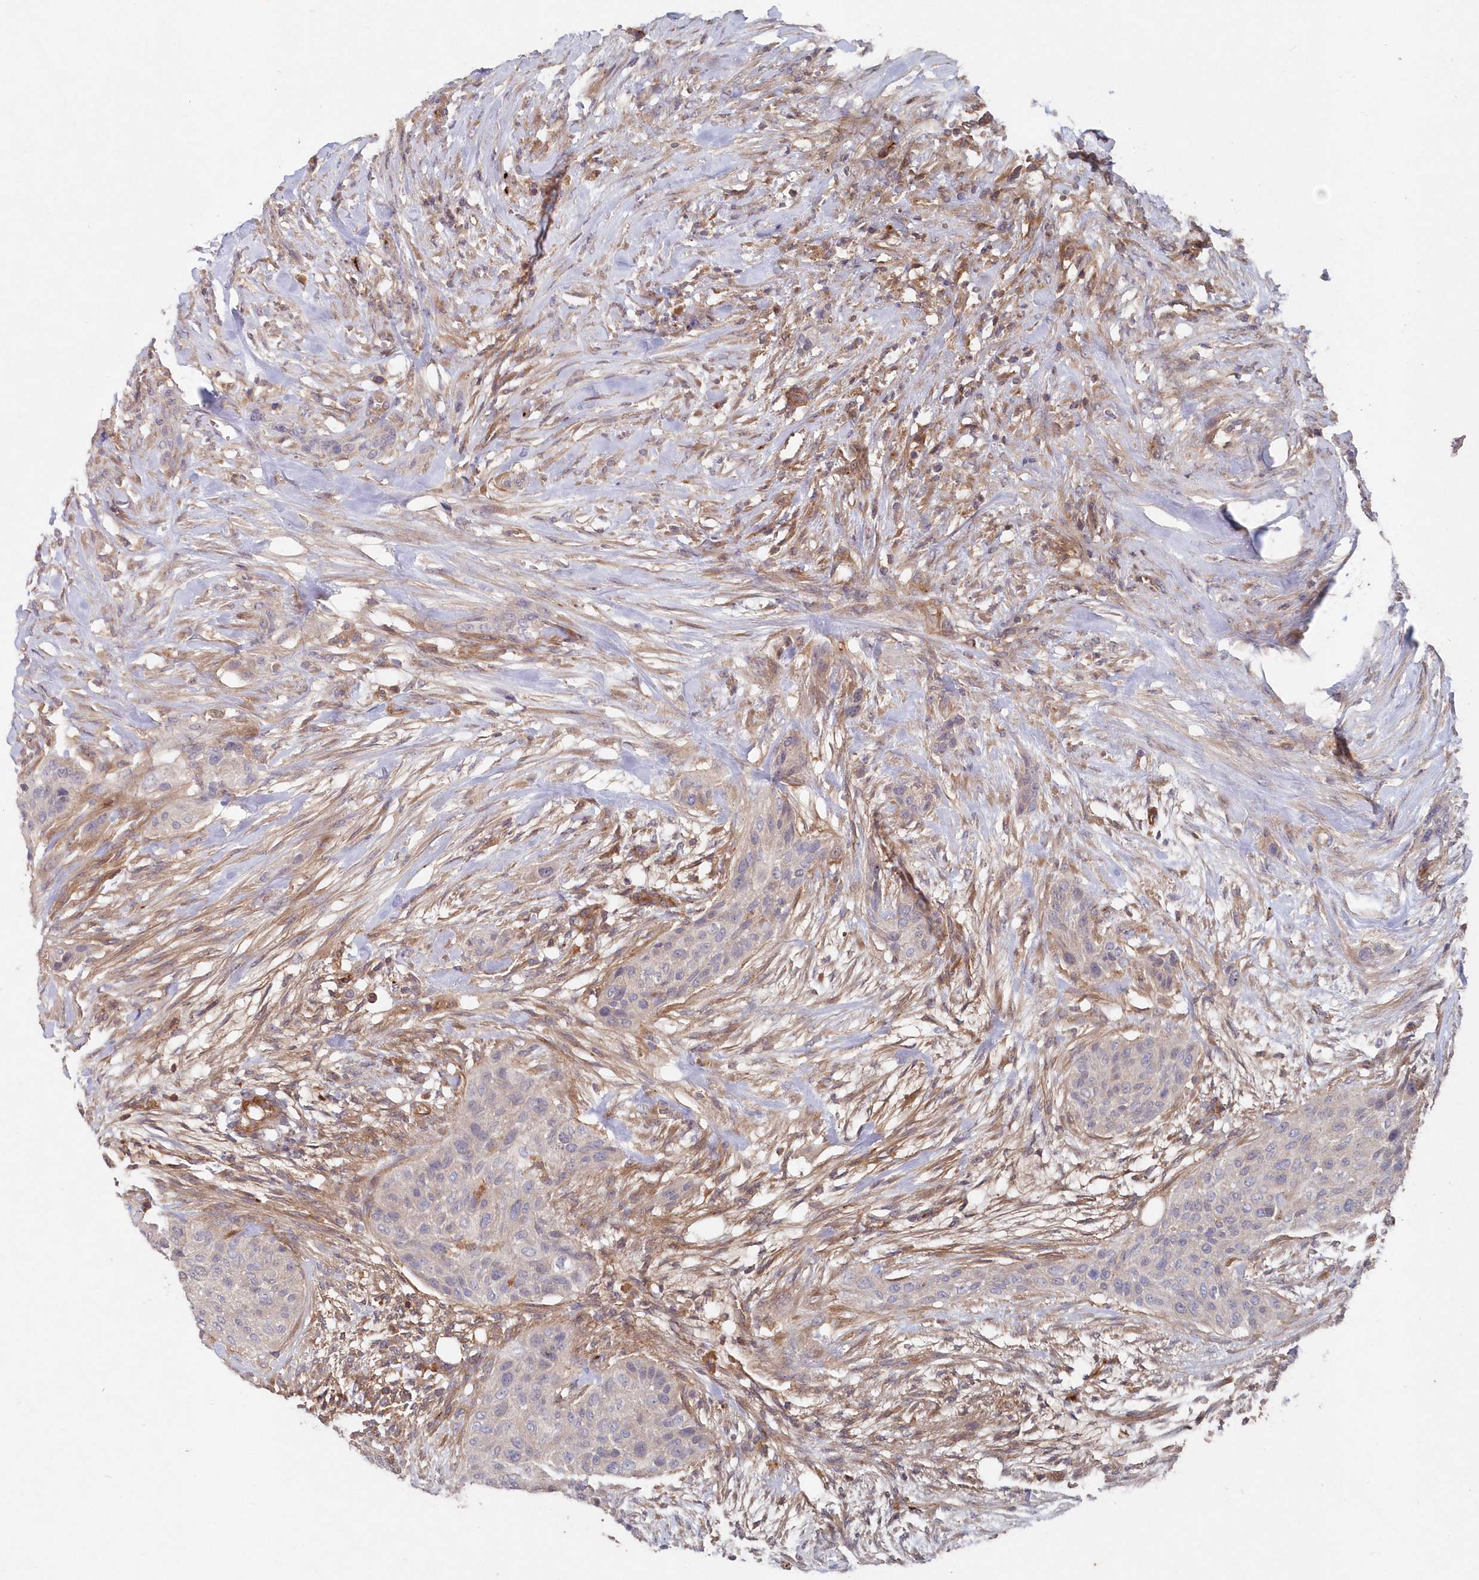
{"staining": {"intensity": "negative", "quantity": "none", "location": "none"}, "tissue": "urothelial cancer", "cell_type": "Tumor cells", "image_type": "cancer", "snomed": [{"axis": "morphology", "description": "Urothelial carcinoma, High grade"}, {"axis": "topography", "description": "Urinary bladder"}], "caption": "Immunohistochemical staining of urothelial cancer displays no significant positivity in tumor cells.", "gene": "ABHD14B", "patient": {"sex": "male", "age": 35}}